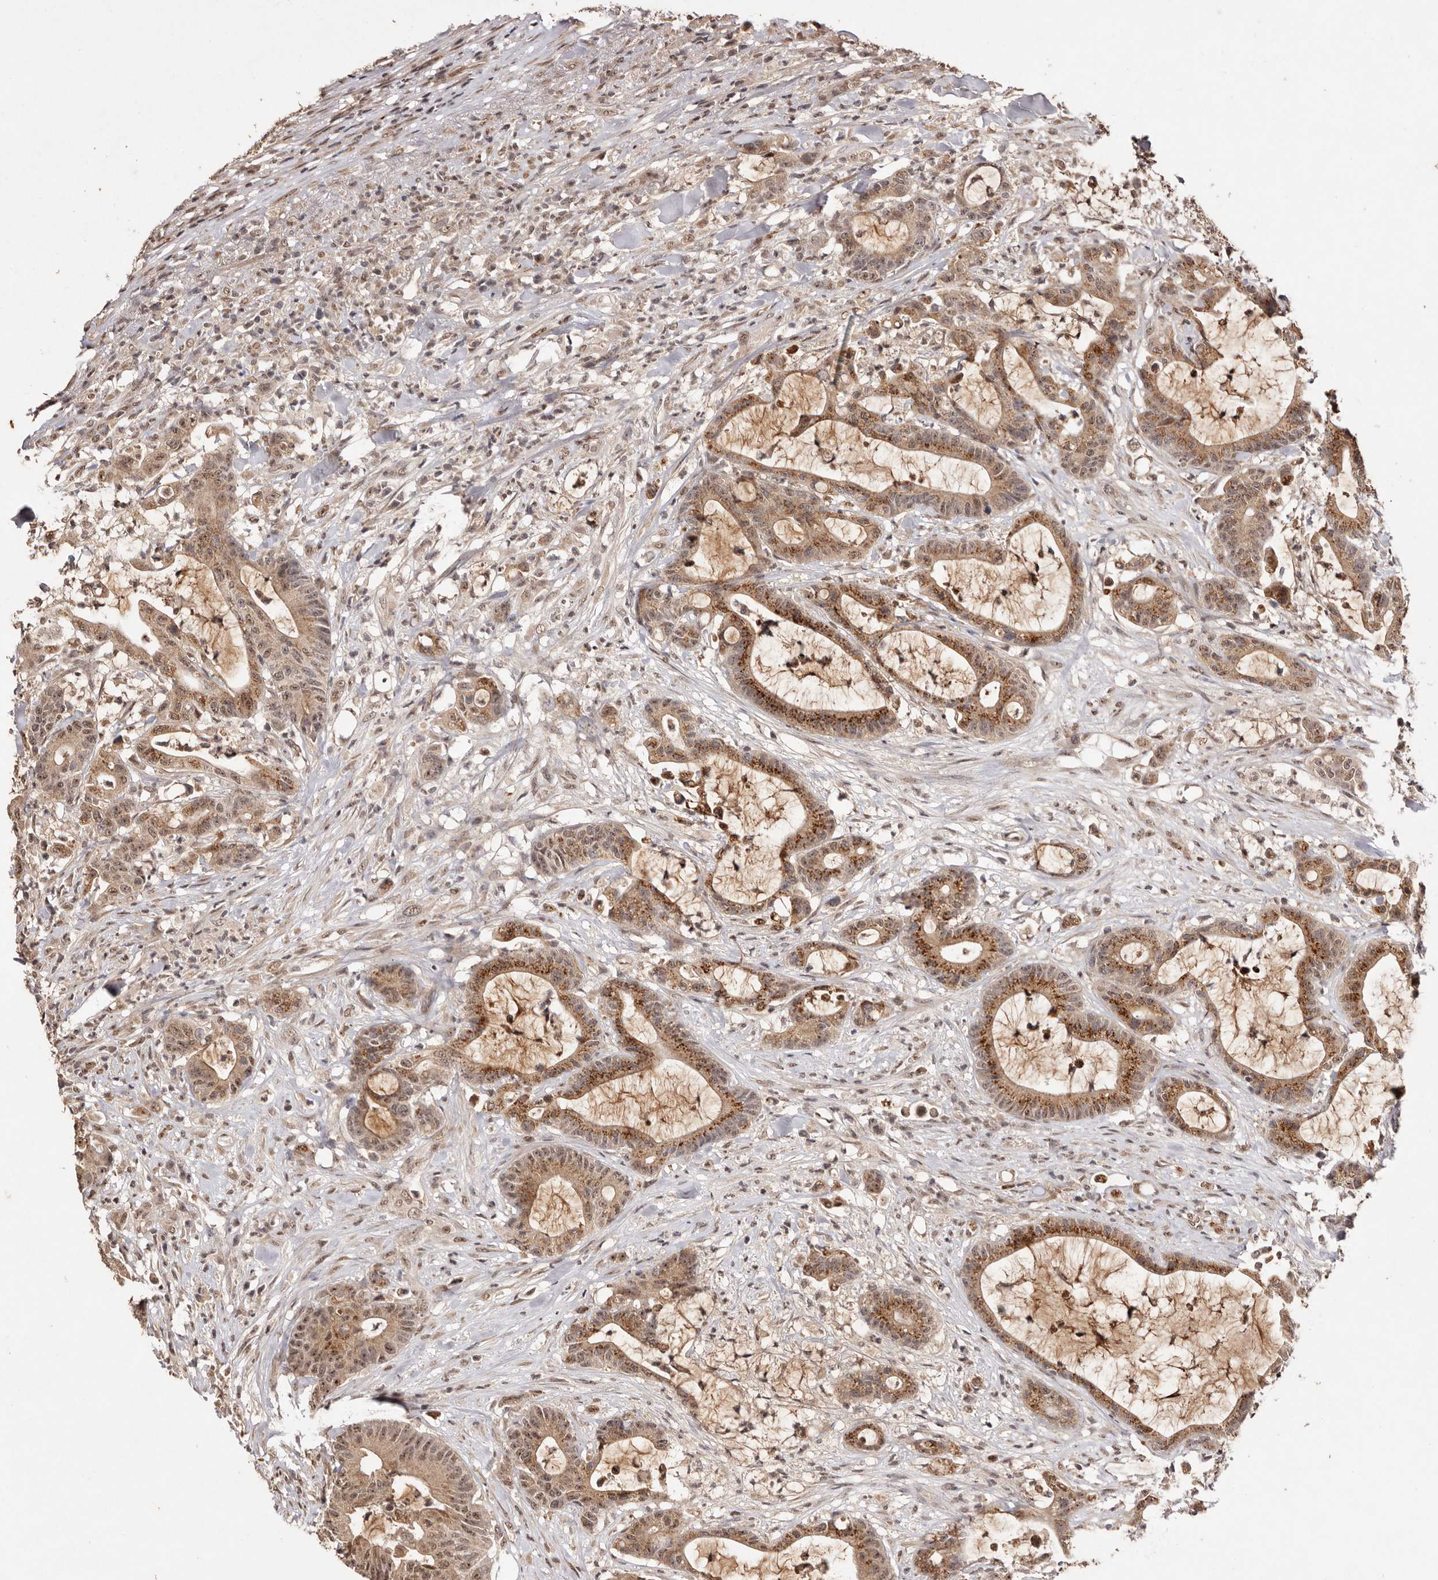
{"staining": {"intensity": "strong", "quantity": "25%-75%", "location": "cytoplasmic/membranous,nuclear"}, "tissue": "colorectal cancer", "cell_type": "Tumor cells", "image_type": "cancer", "snomed": [{"axis": "morphology", "description": "Adenocarcinoma, NOS"}, {"axis": "topography", "description": "Colon"}], "caption": "Immunohistochemical staining of human colorectal cancer (adenocarcinoma) reveals high levels of strong cytoplasmic/membranous and nuclear protein expression in approximately 25%-75% of tumor cells.", "gene": "NOTCH1", "patient": {"sex": "female", "age": 84}}